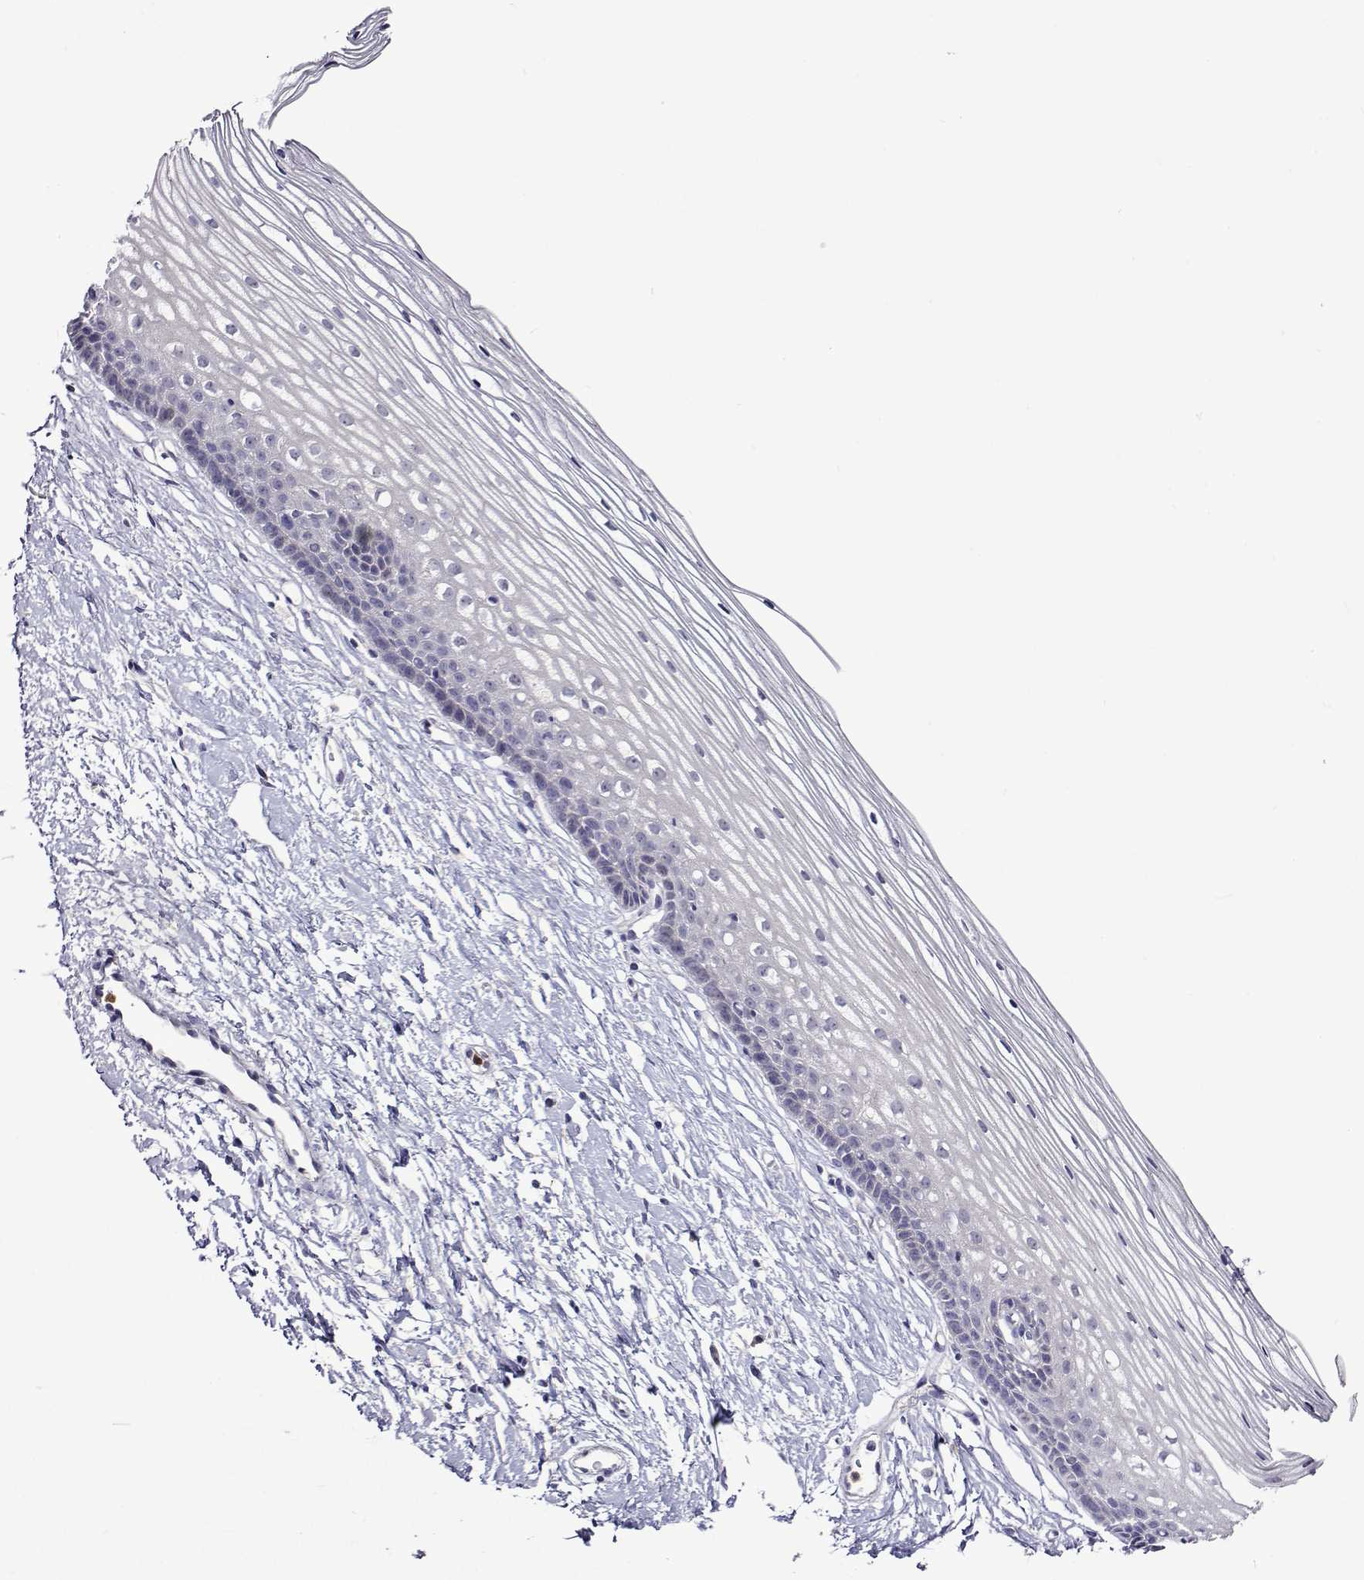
{"staining": {"intensity": "negative", "quantity": "none", "location": "none"}, "tissue": "cervix", "cell_type": "Glandular cells", "image_type": "normal", "snomed": [{"axis": "morphology", "description": "Normal tissue, NOS"}, {"axis": "topography", "description": "Cervix"}], "caption": "The micrograph exhibits no significant positivity in glandular cells of cervix. The staining was performed using DAB to visualize the protein expression in brown, while the nuclei were stained in blue with hematoxylin (Magnification: 20x).", "gene": "SULT2A1", "patient": {"sex": "female", "age": 40}}